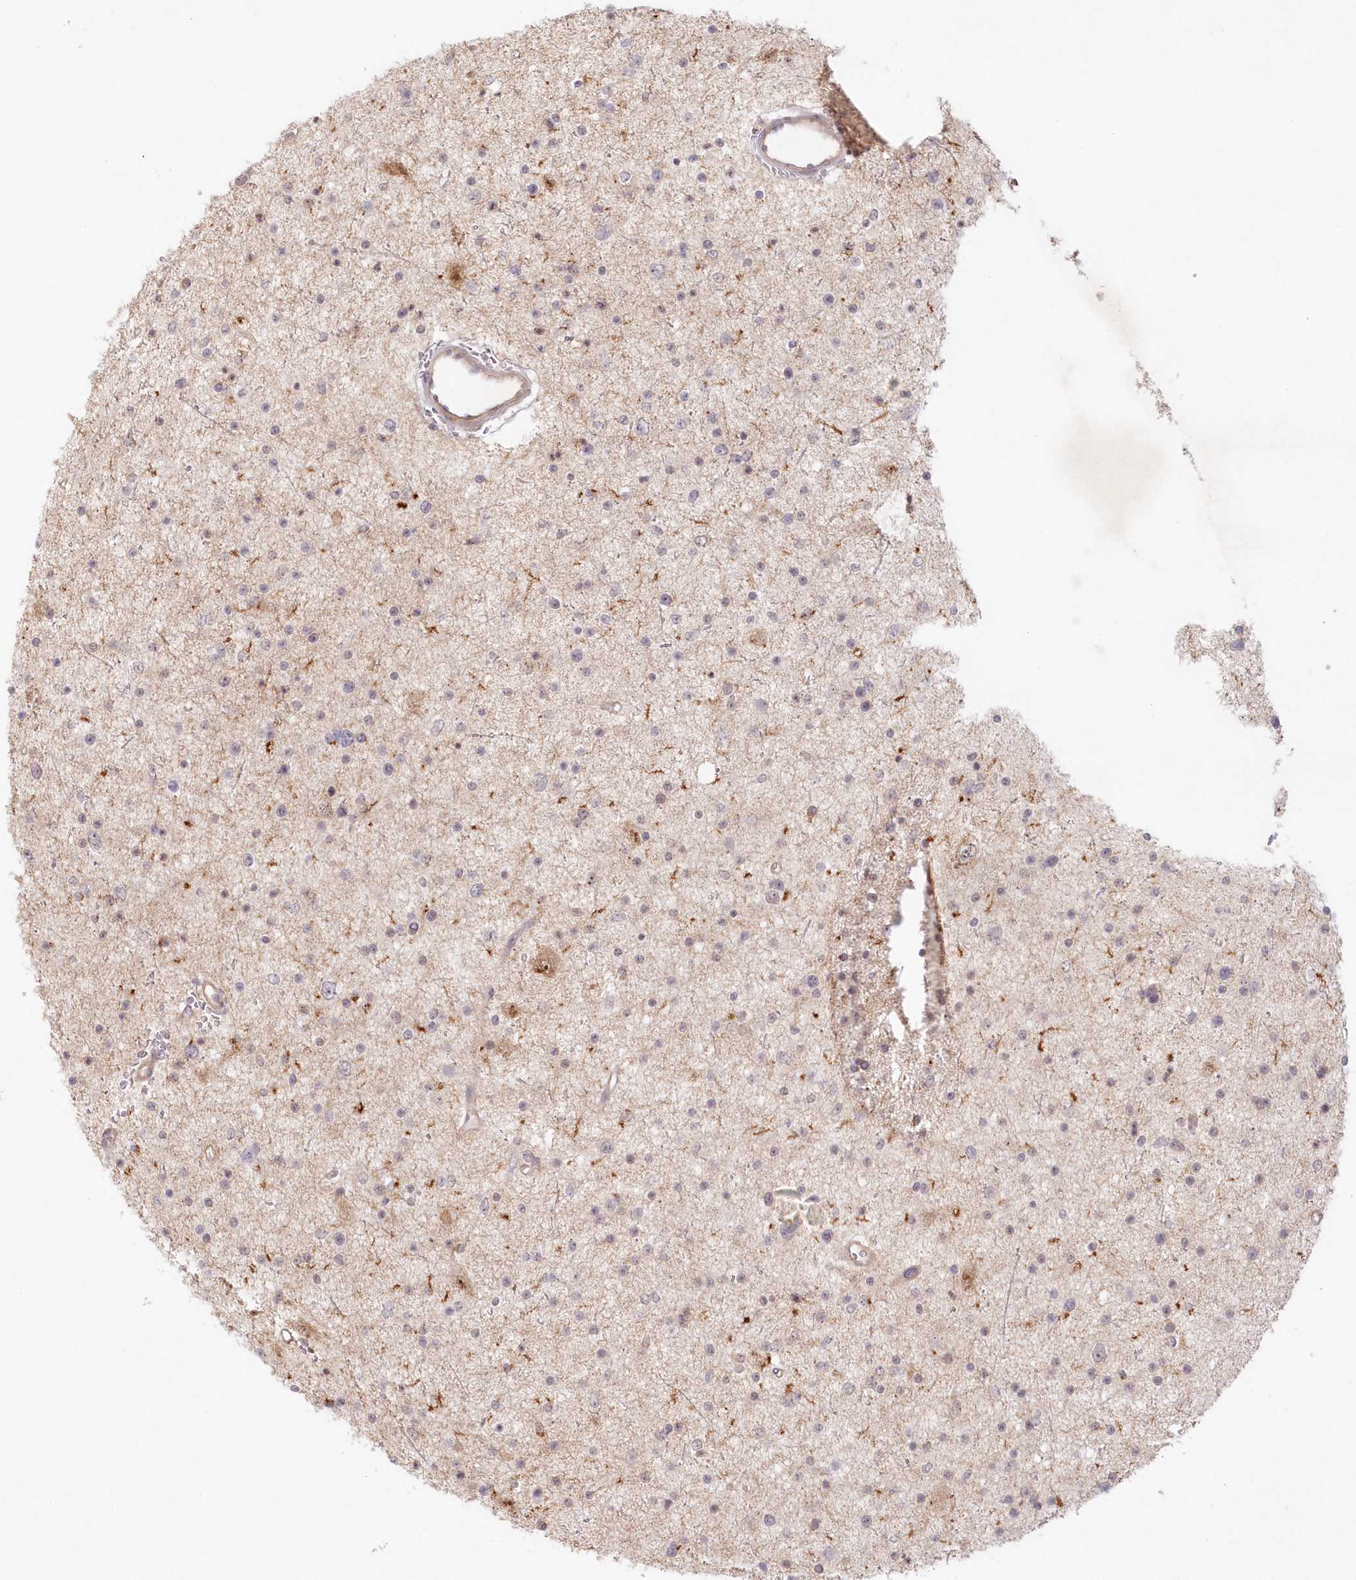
{"staining": {"intensity": "weak", "quantity": "<25%", "location": "cytoplasmic/membranous,nuclear"}, "tissue": "glioma", "cell_type": "Tumor cells", "image_type": "cancer", "snomed": [{"axis": "morphology", "description": "Glioma, malignant, Low grade"}, {"axis": "topography", "description": "Brain"}], "caption": "Tumor cells are negative for brown protein staining in glioma.", "gene": "TOGARAM2", "patient": {"sex": "female", "age": 37}}